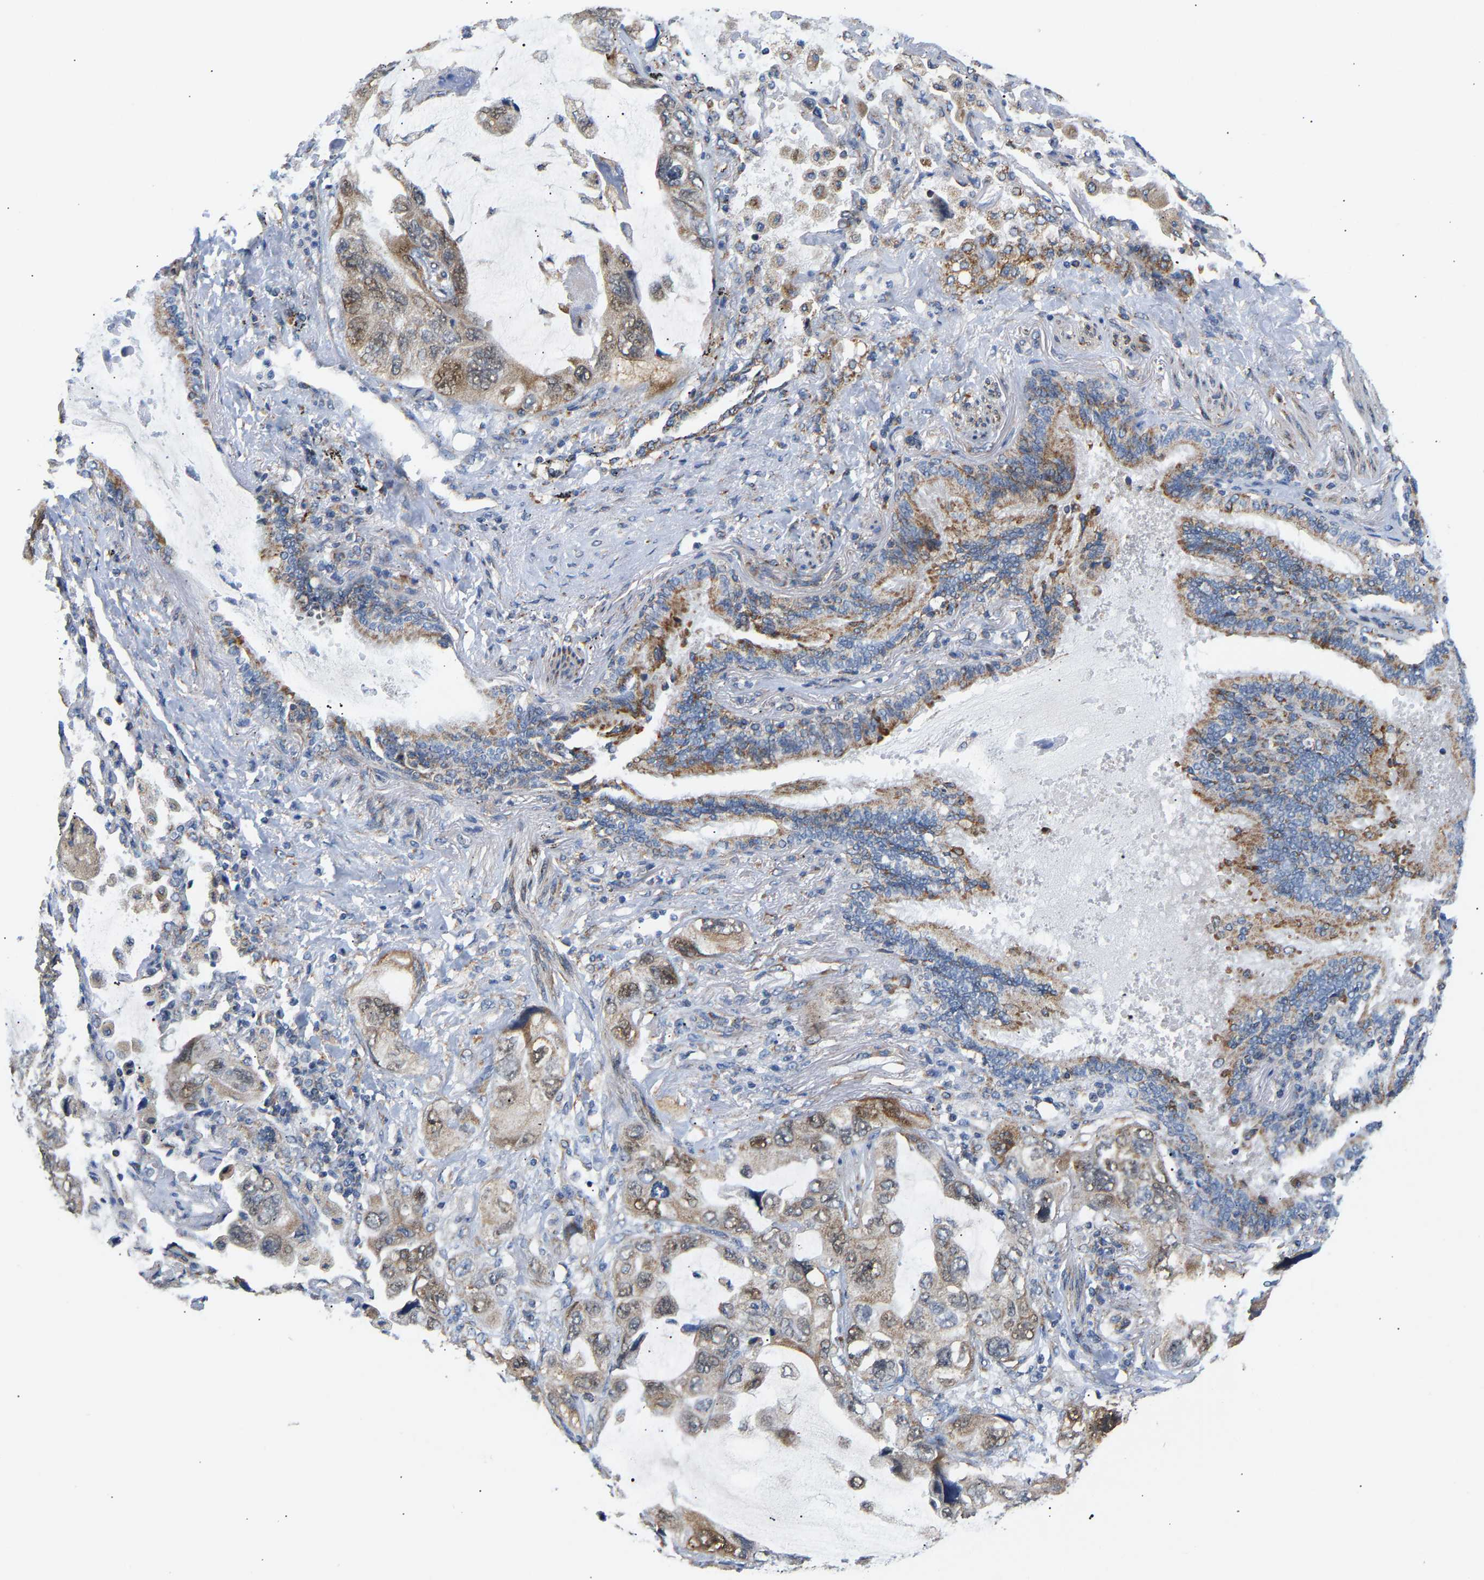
{"staining": {"intensity": "moderate", "quantity": ">75%", "location": "cytoplasmic/membranous"}, "tissue": "lung cancer", "cell_type": "Tumor cells", "image_type": "cancer", "snomed": [{"axis": "morphology", "description": "Squamous cell carcinoma, NOS"}, {"axis": "topography", "description": "Lung"}], "caption": "Lung squamous cell carcinoma stained for a protein reveals moderate cytoplasmic/membranous positivity in tumor cells.", "gene": "TMEM168", "patient": {"sex": "female", "age": 73}}